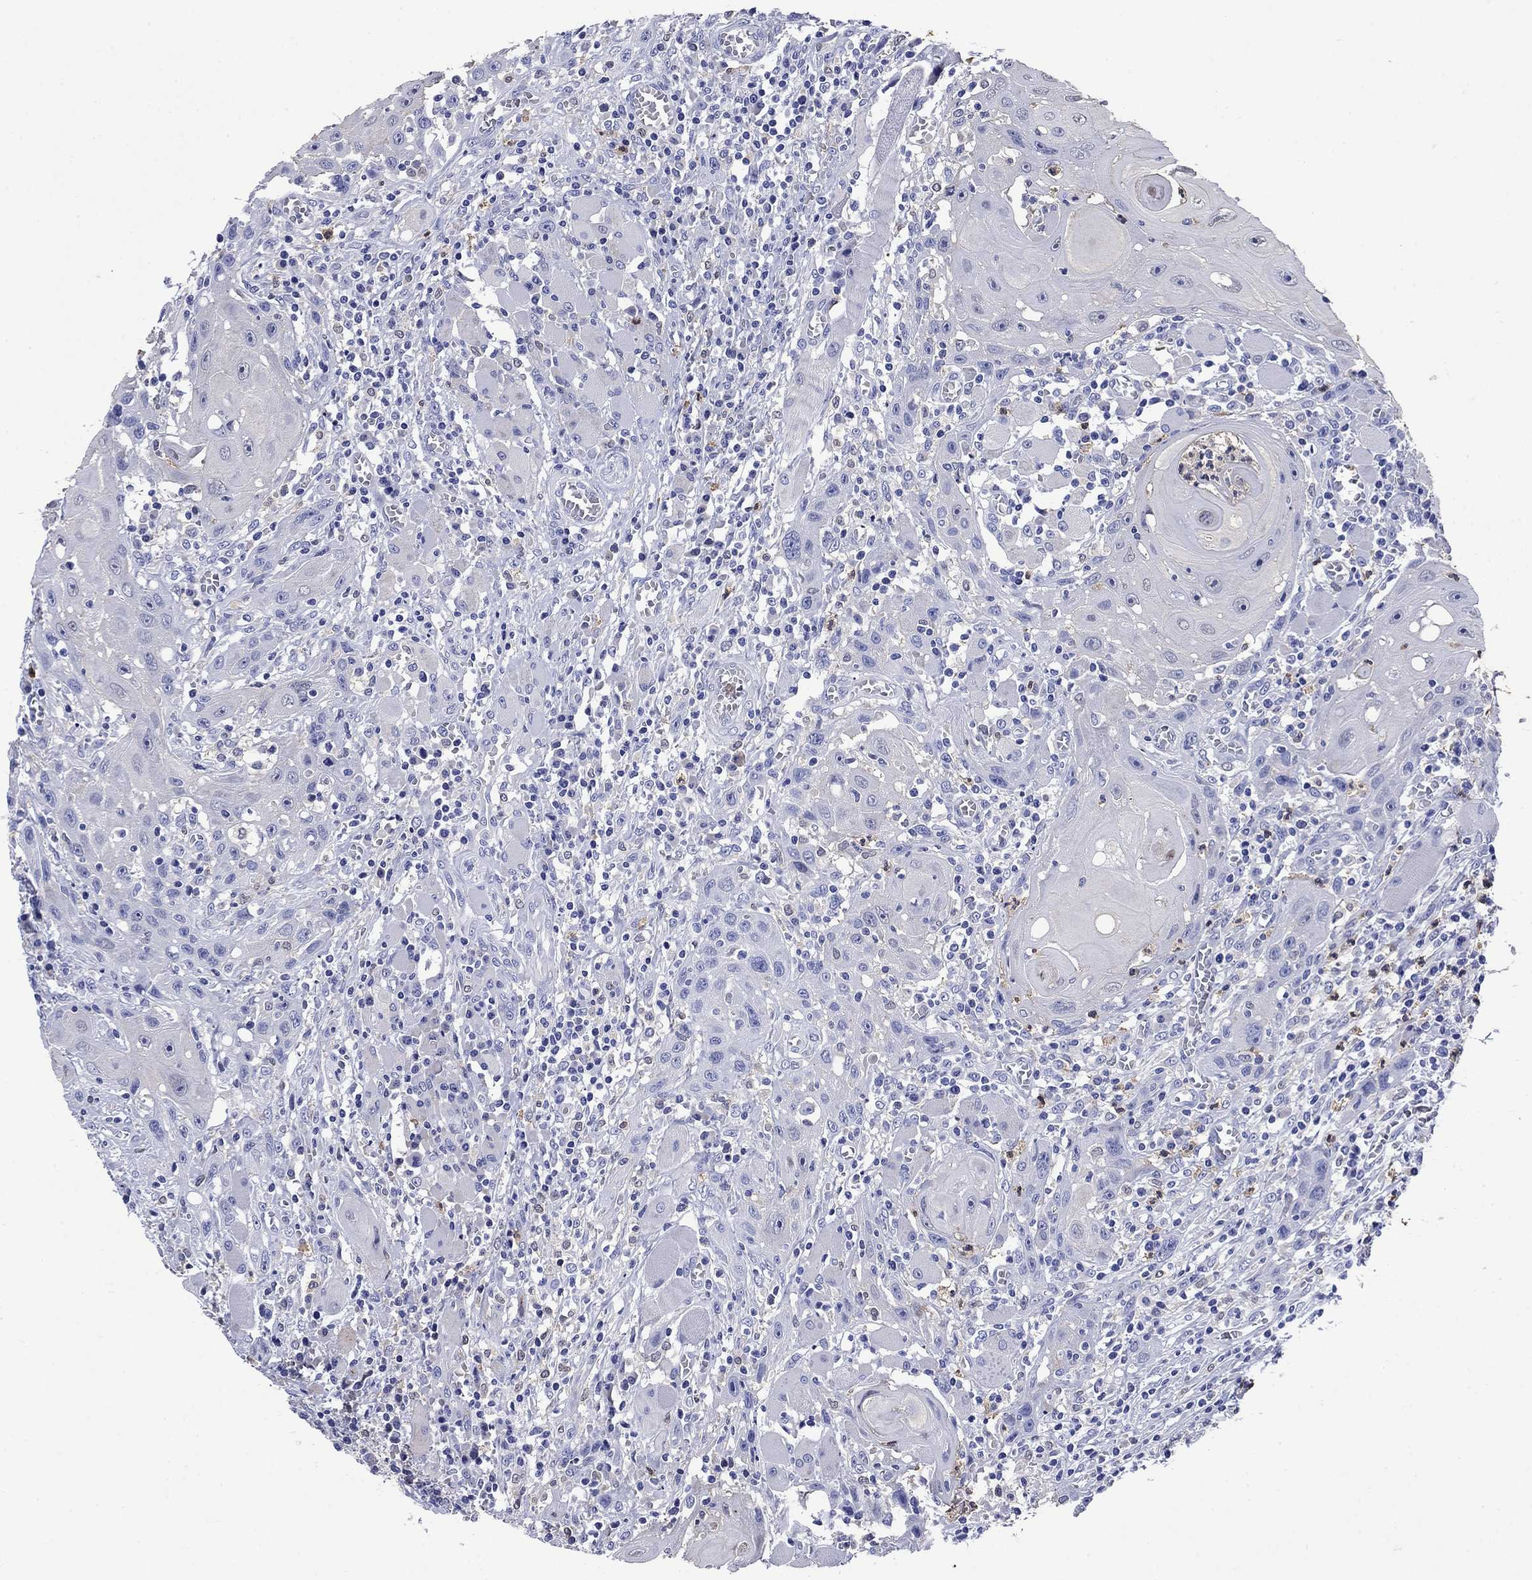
{"staining": {"intensity": "negative", "quantity": "none", "location": "none"}, "tissue": "head and neck cancer", "cell_type": "Tumor cells", "image_type": "cancer", "snomed": [{"axis": "morphology", "description": "Normal tissue, NOS"}, {"axis": "morphology", "description": "Squamous cell carcinoma, NOS"}, {"axis": "topography", "description": "Oral tissue"}, {"axis": "topography", "description": "Head-Neck"}], "caption": "IHC of human head and neck cancer (squamous cell carcinoma) exhibits no staining in tumor cells.", "gene": "TFR2", "patient": {"sex": "male", "age": 71}}